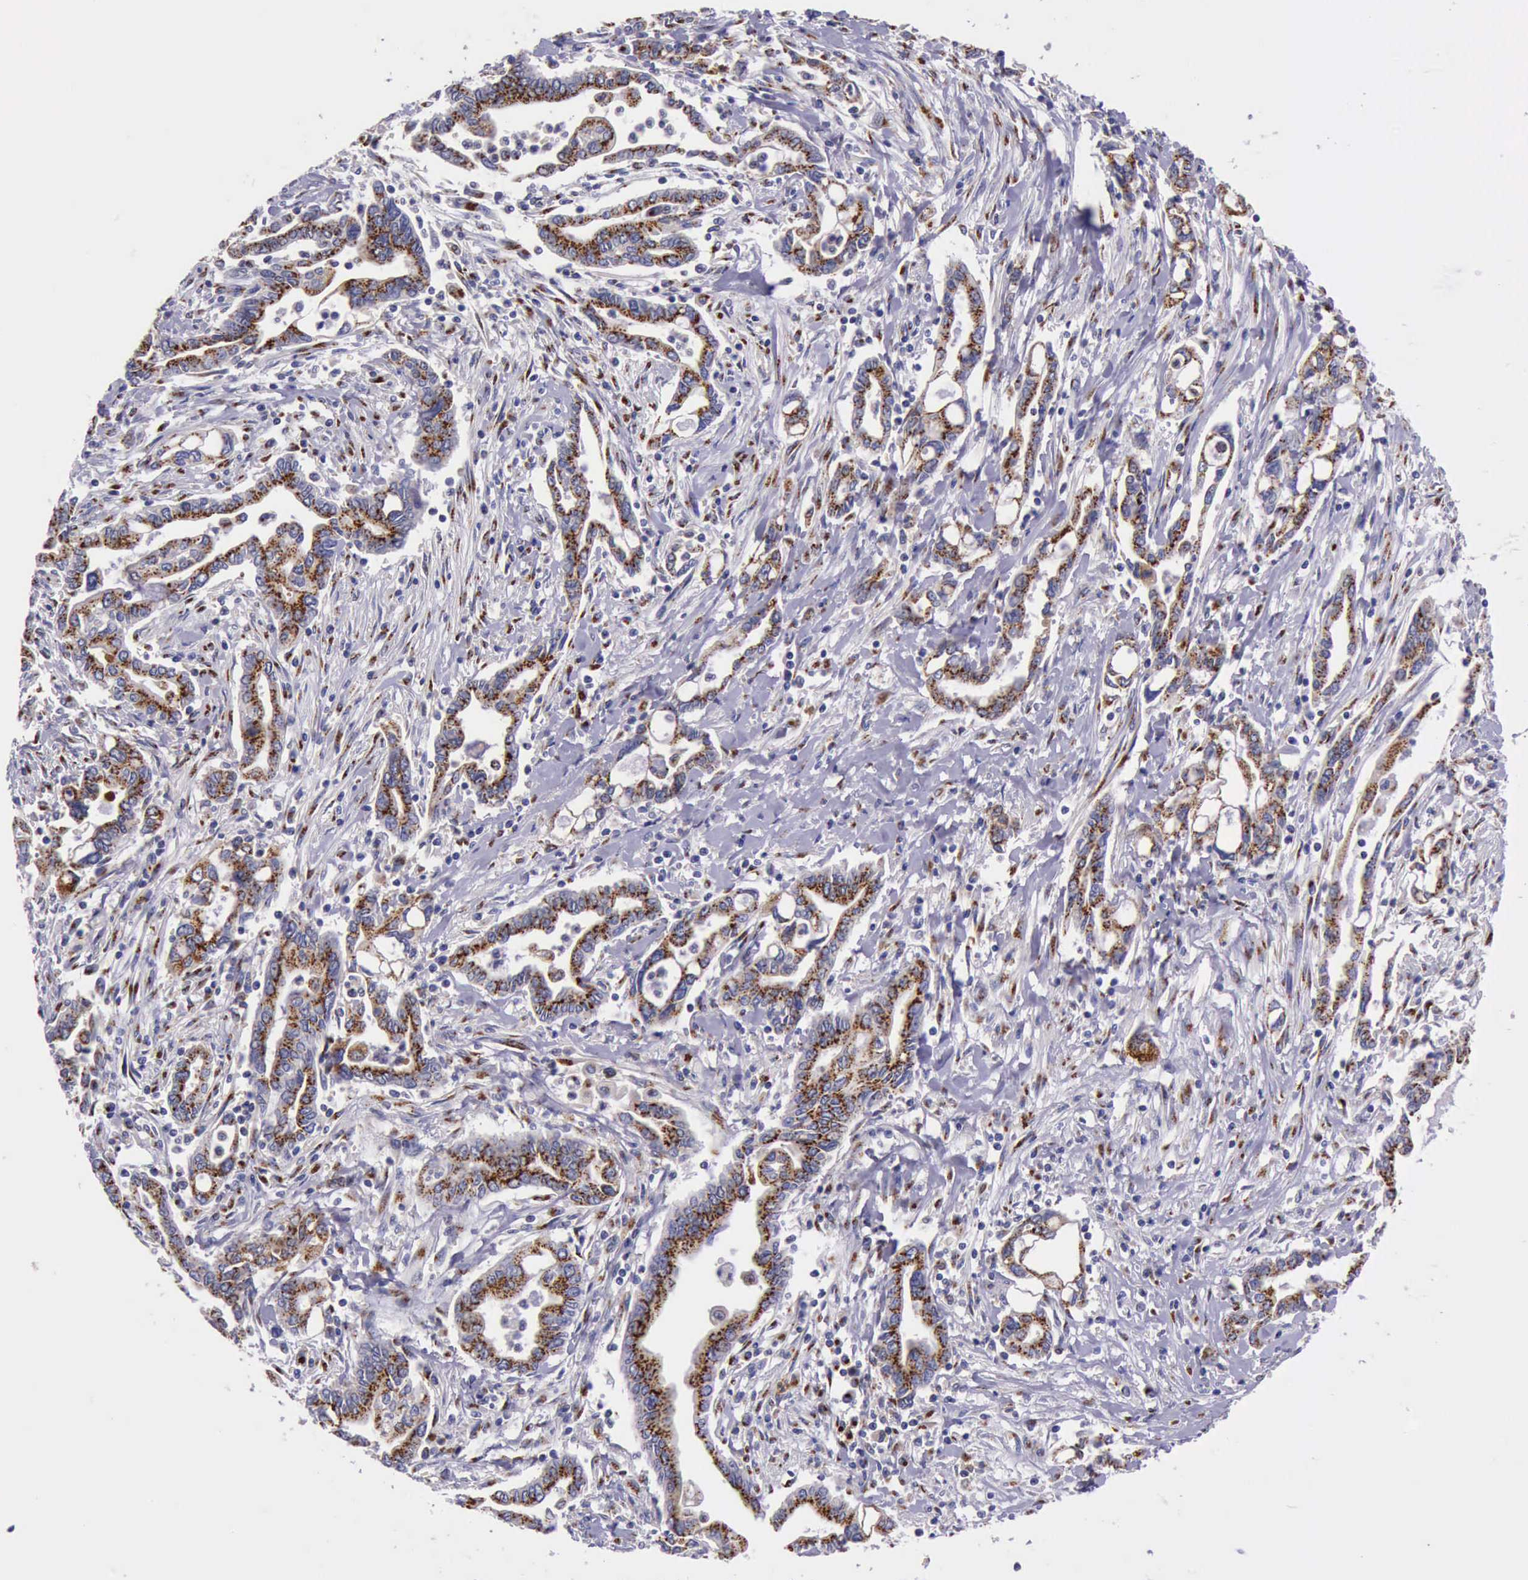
{"staining": {"intensity": "strong", "quantity": ">75%", "location": "cytoplasmic/membranous"}, "tissue": "pancreatic cancer", "cell_type": "Tumor cells", "image_type": "cancer", "snomed": [{"axis": "morphology", "description": "Adenocarcinoma, NOS"}, {"axis": "topography", "description": "Pancreas"}], "caption": "Pancreatic cancer was stained to show a protein in brown. There is high levels of strong cytoplasmic/membranous expression in approximately >75% of tumor cells.", "gene": "GOLGA5", "patient": {"sex": "female", "age": 57}}